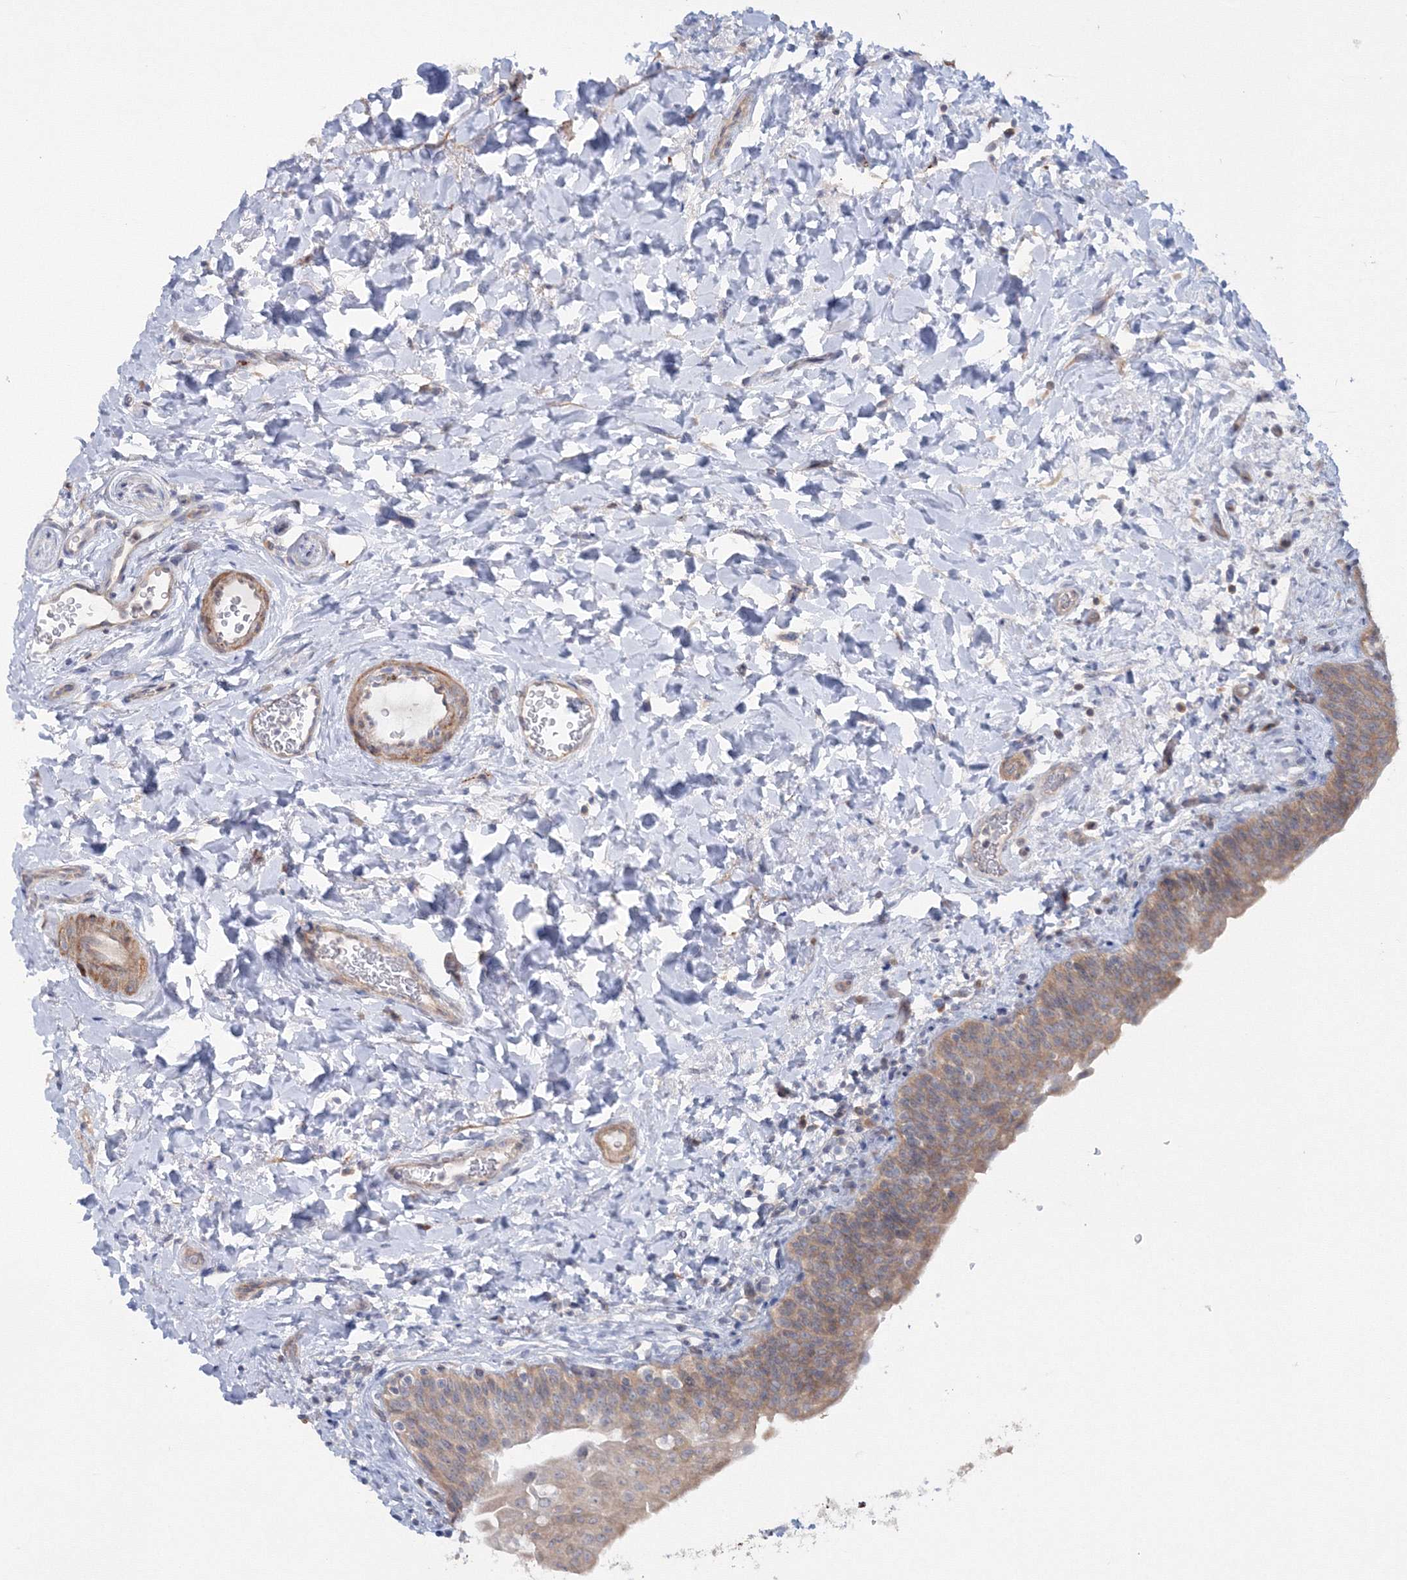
{"staining": {"intensity": "moderate", "quantity": ">75%", "location": "cytoplasmic/membranous"}, "tissue": "urinary bladder", "cell_type": "Urothelial cells", "image_type": "normal", "snomed": [{"axis": "morphology", "description": "Normal tissue, NOS"}, {"axis": "topography", "description": "Urinary bladder"}], "caption": "High-magnification brightfield microscopy of benign urinary bladder stained with DAB (3,3'-diaminobenzidine) (brown) and counterstained with hematoxylin (blue). urothelial cells exhibit moderate cytoplasmic/membranous positivity is present in about>75% of cells. (IHC, brightfield microscopy, high magnification).", "gene": "IPMK", "patient": {"sex": "male", "age": 83}}